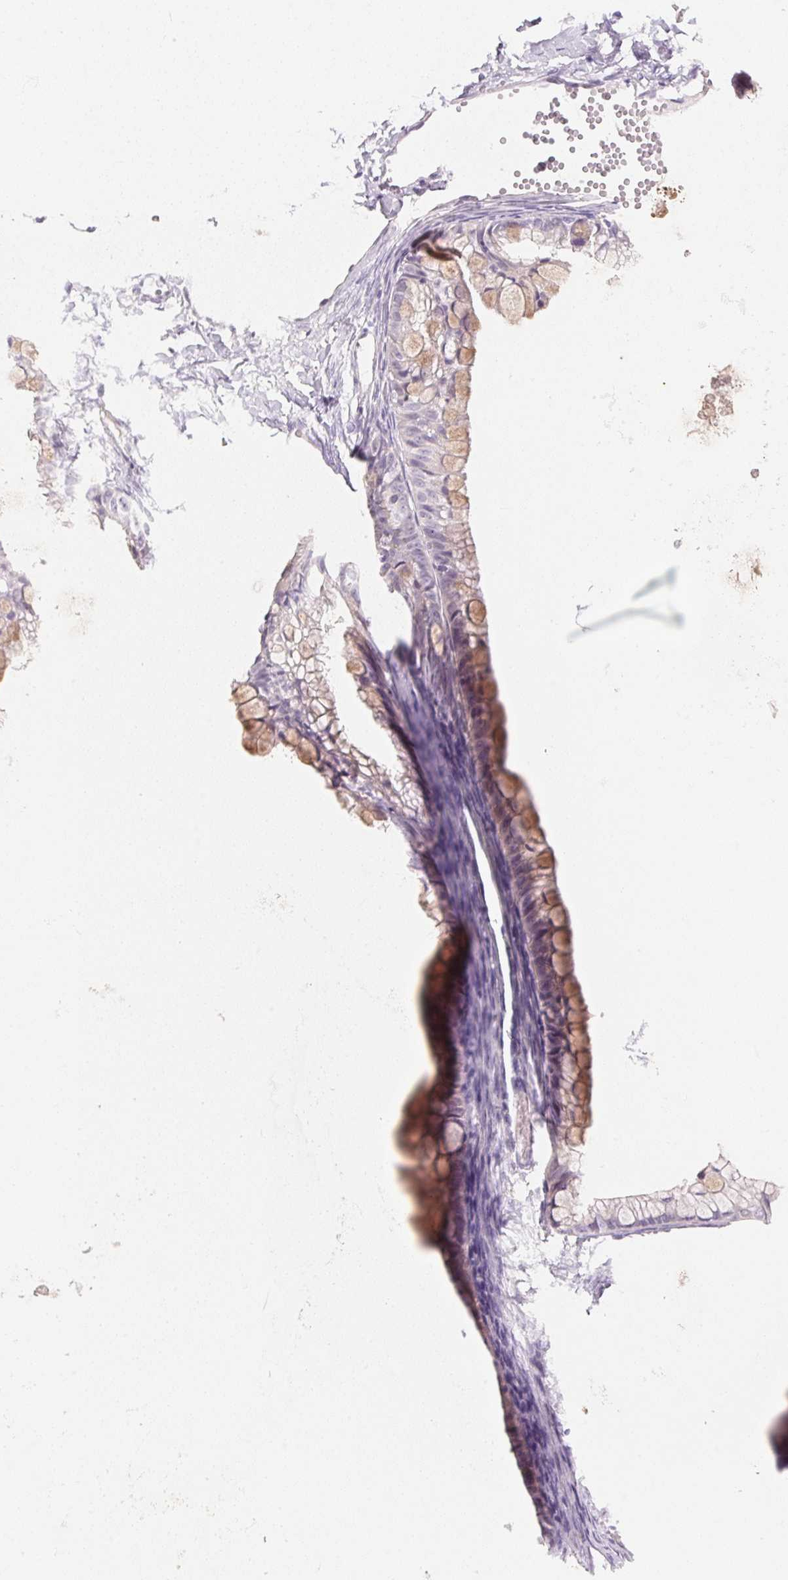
{"staining": {"intensity": "weak", "quantity": "25%-75%", "location": "cytoplasmic/membranous"}, "tissue": "ovarian cancer", "cell_type": "Tumor cells", "image_type": "cancer", "snomed": [{"axis": "morphology", "description": "Cystadenocarcinoma, mucinous, NOS"}, {"axis": "topography", "description": "Ovary"}], "caption": "Human mucinous cystadenocarcinoma (ovarian) stained with a protein marker reveals weak staining in tumor cells.", "gene": "MCOLN3", "patient": {"sex": "female", "age": 35}}